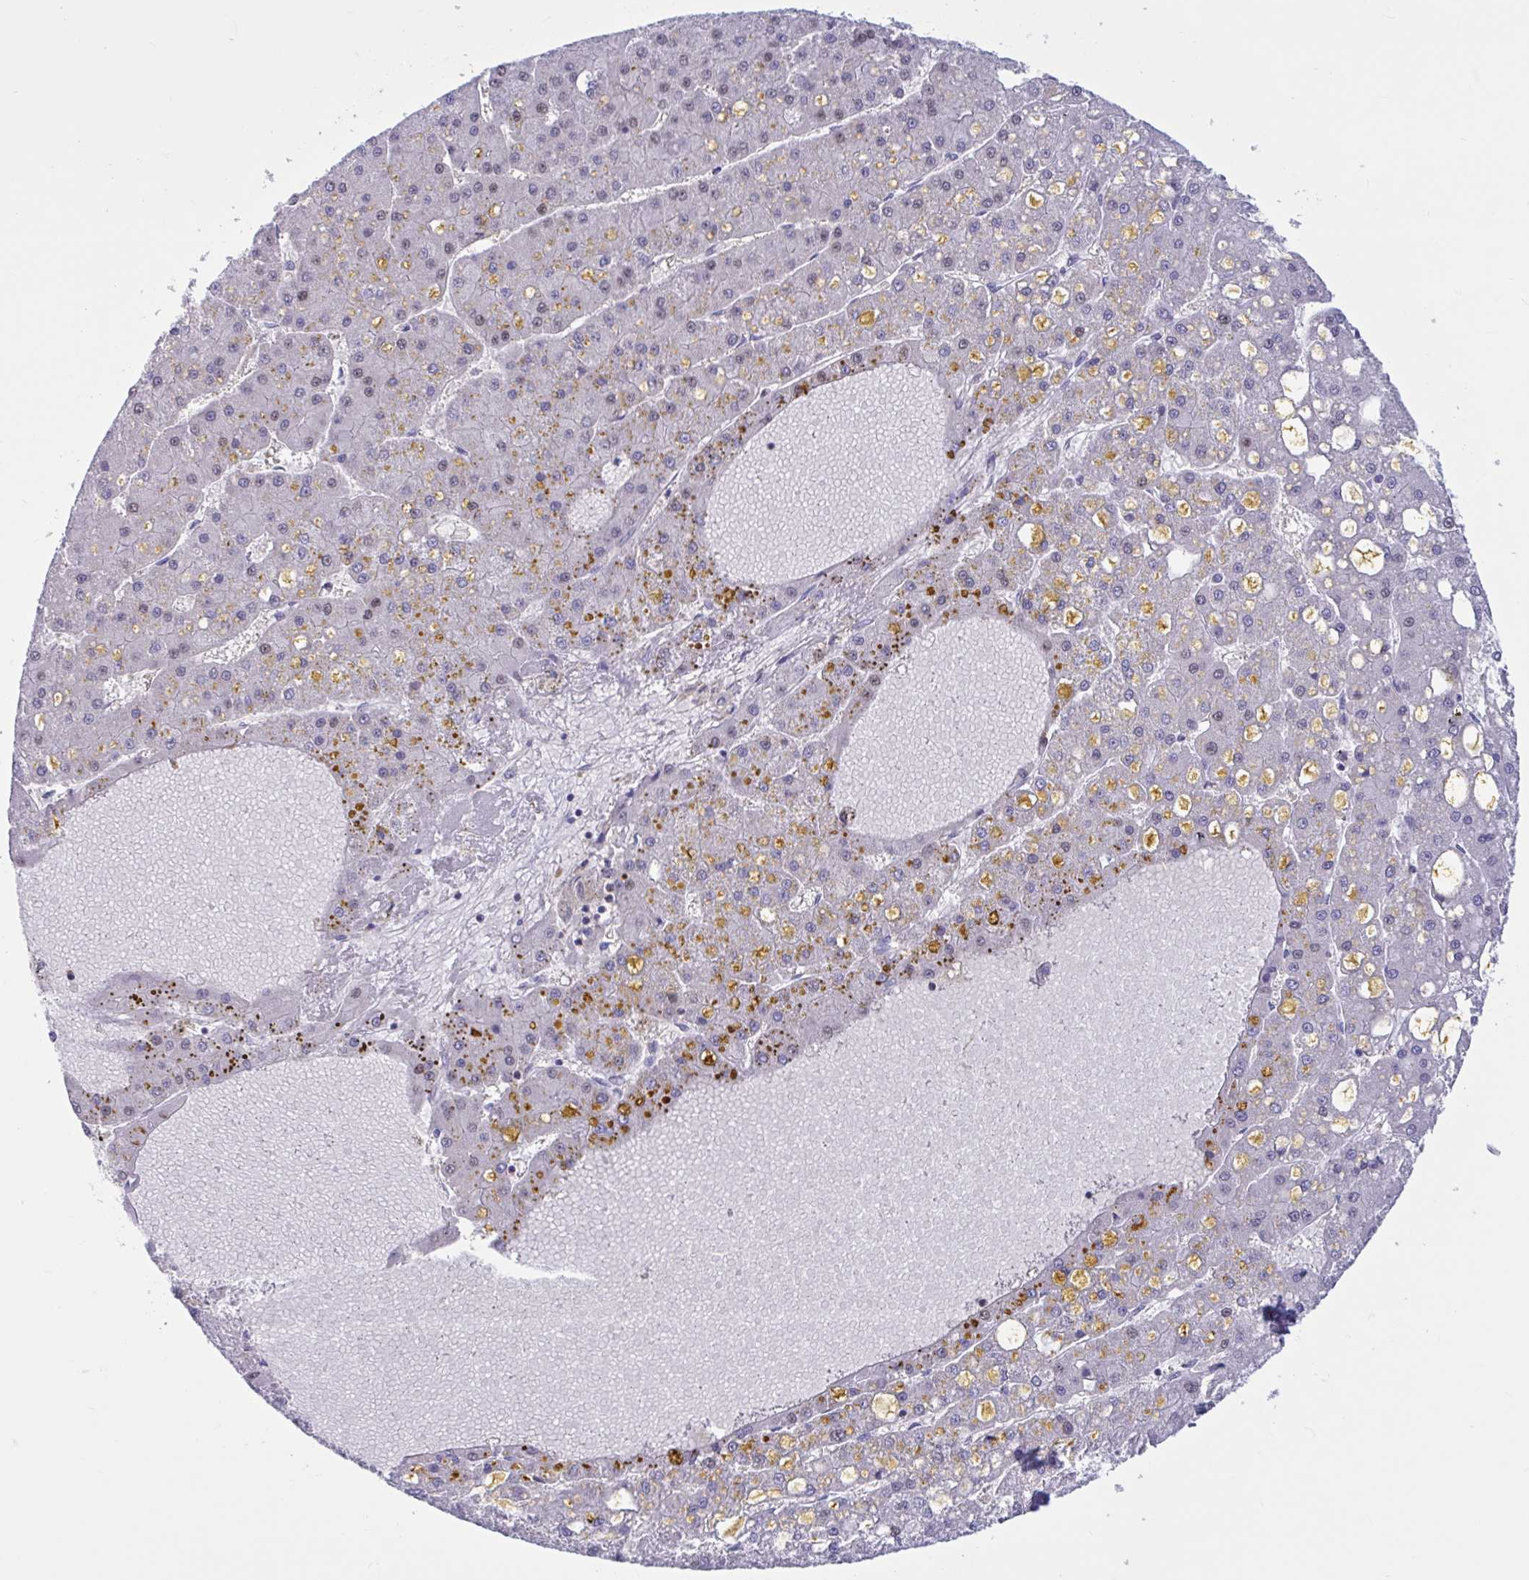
{"staining": {"intensity": "negative", "quantity": "none", "location": "none"}, "tissue": "liver cancer", "cell_type": "Tumor cells", "image_type": "cancer", "snomed": [{"axis": "morphology", "description": "Carcinoma, Hepatocellular, NOS"}, {"axis": "topography", "description": "Liver"}], "caption": "The histopathology image displays no significant expression in tumor cells of liver hepatocellular carcinoma.", "gene": "RBL1", "patient": {"sex": "male", "age": 67}}